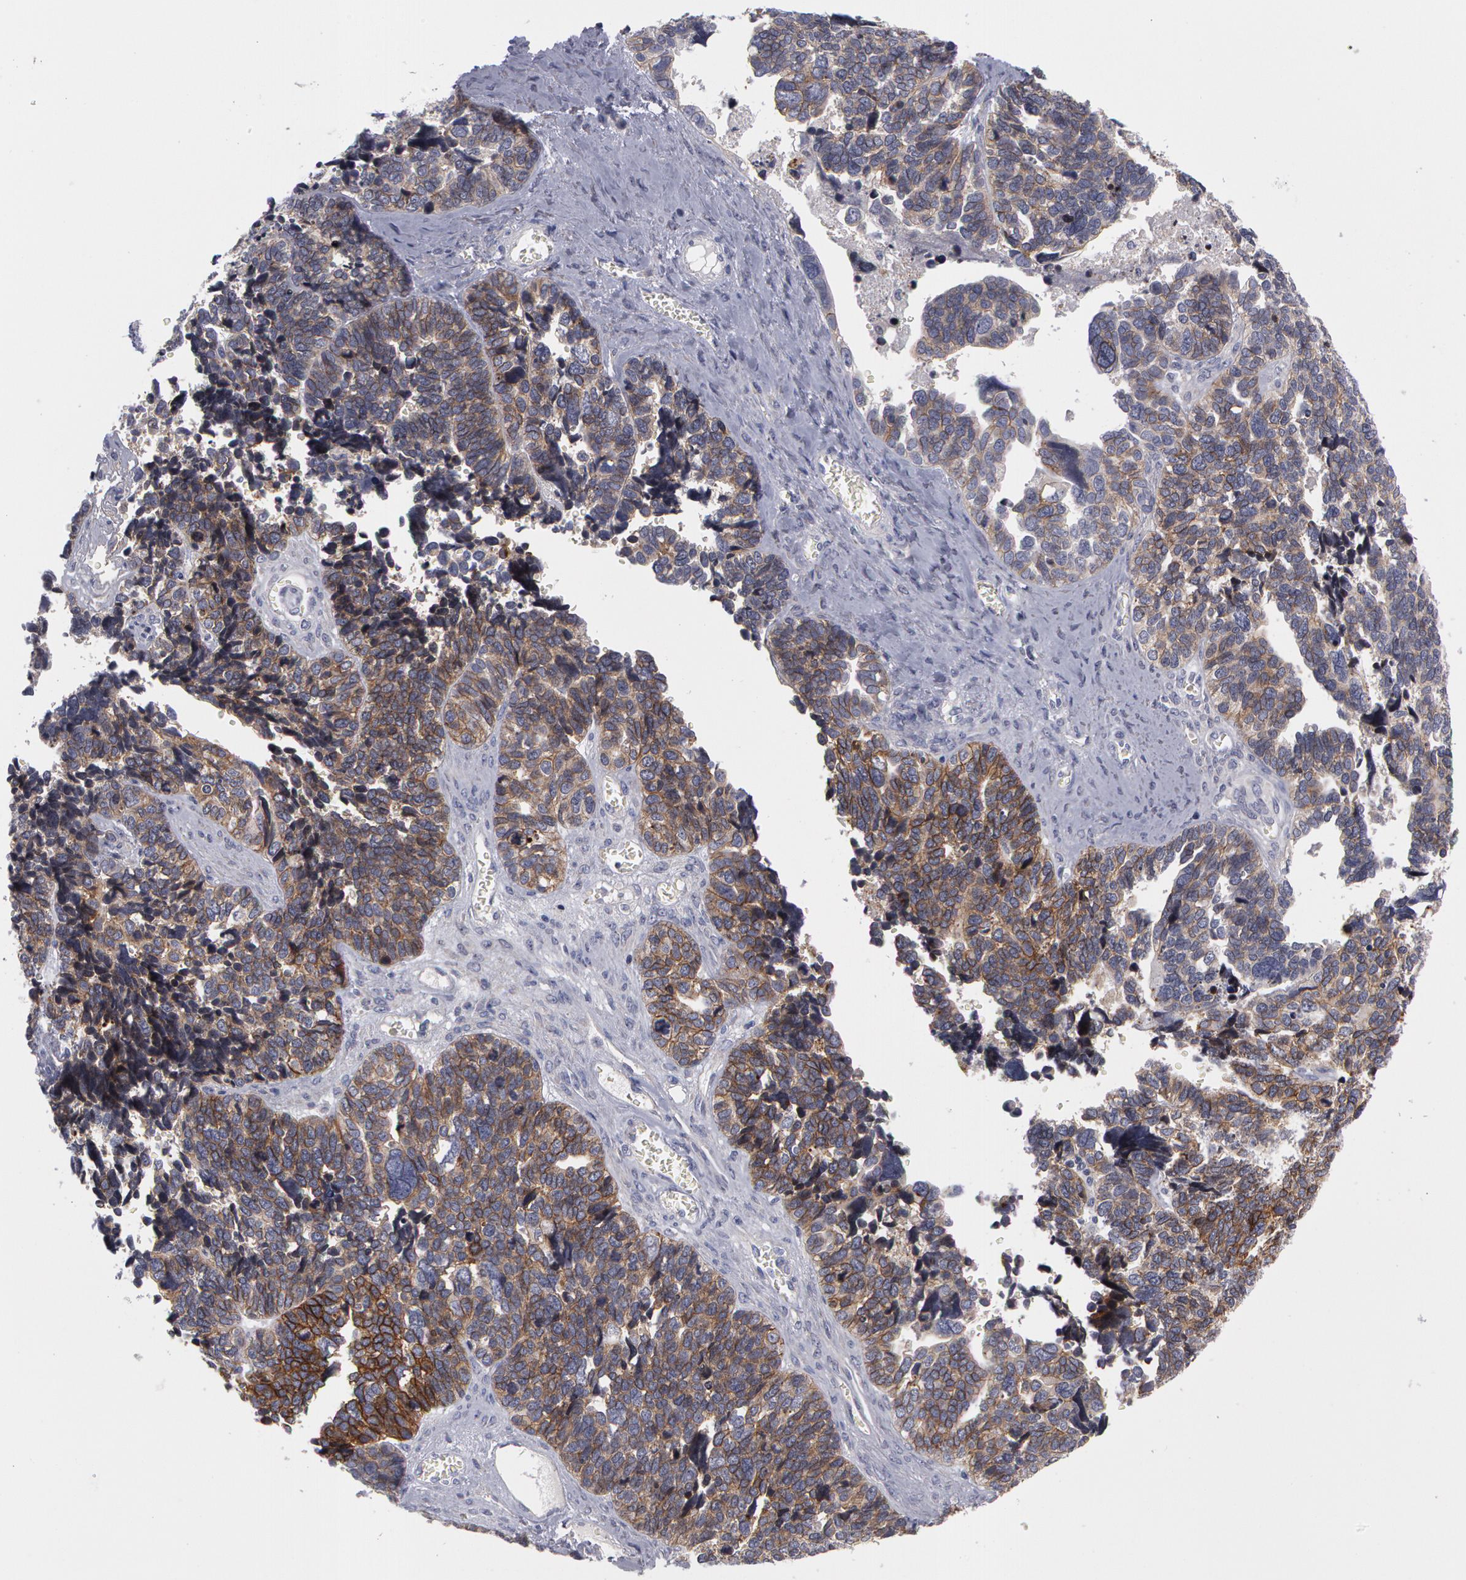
{"staining": {"intensity": "weak", "quantity": ">75%", "location": "cytoplasmic/membranous"}, "tissue": "ovarian cancer", "cell_type": "Tumor cells", "image_type": "cancer", "snomed": [{"axis": "morphology", "description": "Cystadenocarcinoma, serous, NOS"}, {"axis": "topography", "description": "Ovary"}], "caption": "Immunohistochemical staining of human ovarian cancer (serous cystadenocarcinoma) displays low levels of weak cytoplasmic/membranous protein staining in about >75% of tumor cells.", "gene": "ERBB2", "patient": {"sex": "female", "age": 77}}